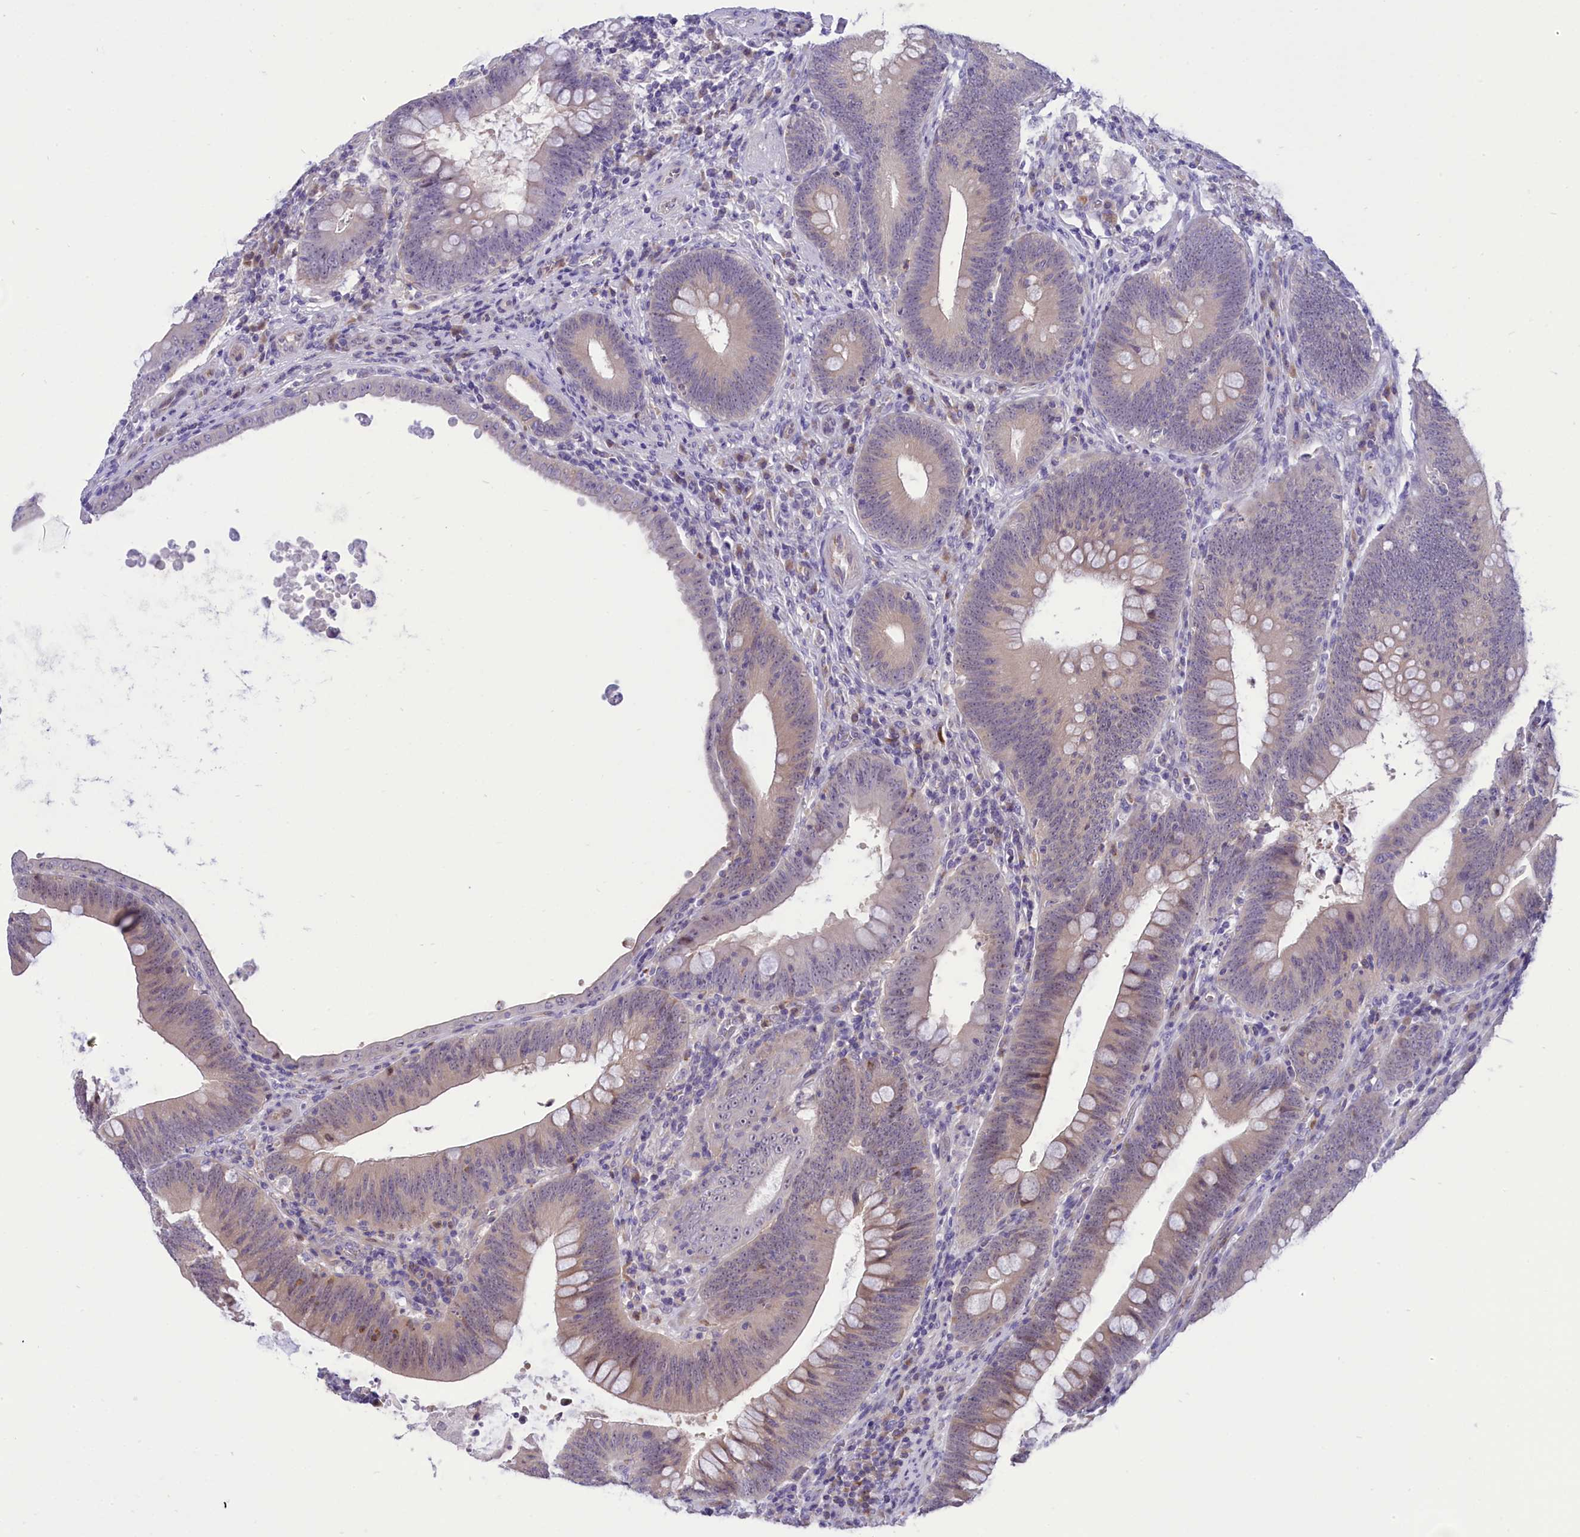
{"staining": {"intensity": "negative", "quantity": "none", "location": "none"}, "tissue": "colorectal cancer", "cell_type": "Tumor cells", "image_type": "cancer", "snomed": [{"axis": "morphology", "description": "Normal tissue, NOS"}, {"axis": "topography", "description": "Colon"}], "caption": "This is a photomicrograph of immunohistochemistry staining of colorectal cancer, which shows no staining in tumor cells.", "gene": "DCAF16", "patient": {"sex": "female", "age": 82}}